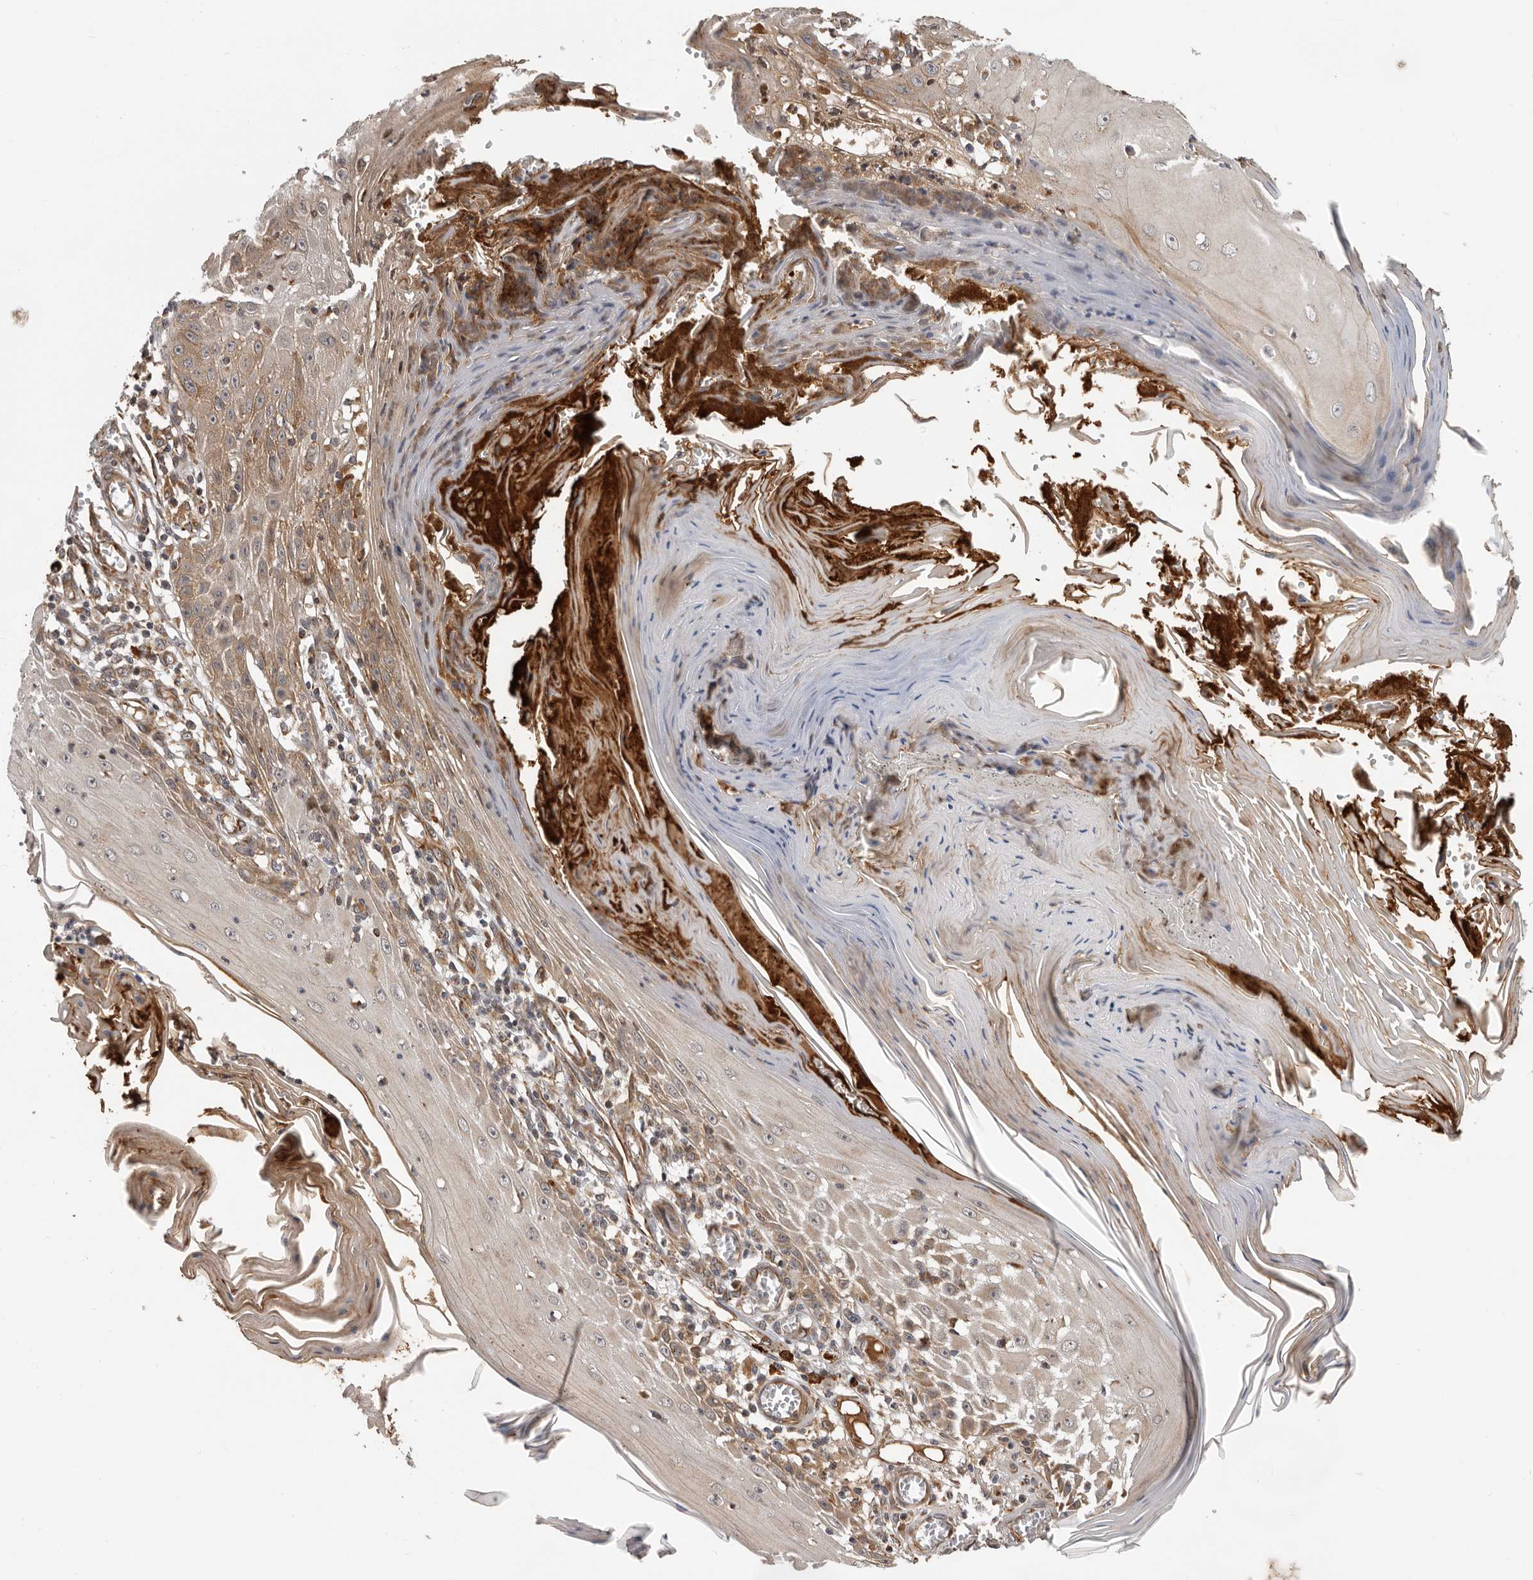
{"staining": {"intensity": "moderate", "quantity": "25%-75%", "location": "cytoplasmic/membranous"}, "tissue": "skin cancer", "cell_type": "Tumor cells", "image_type": "cancer", "snomed": [{"axis": "morphology", "description": "Squamous cell carcinoma, NOS"}, {"axis": "topography", "description": "Skin"}], "caption": "Immunohistochemical staining of skin cancer (squamous cell carcinoma) demonstrates moderate cytoplasmic/membranous protein positivity in approximately 25%-75% of tumor cells. The staining was performed using DAB (3,3'-diaminobenzidine) to visualize the protein expression in brown, while the nuclei were stained in blue with hematoxylin (Magnification: 20x).", "gene": "RNF157", "patient": {"sex": "female", "age": 73}}